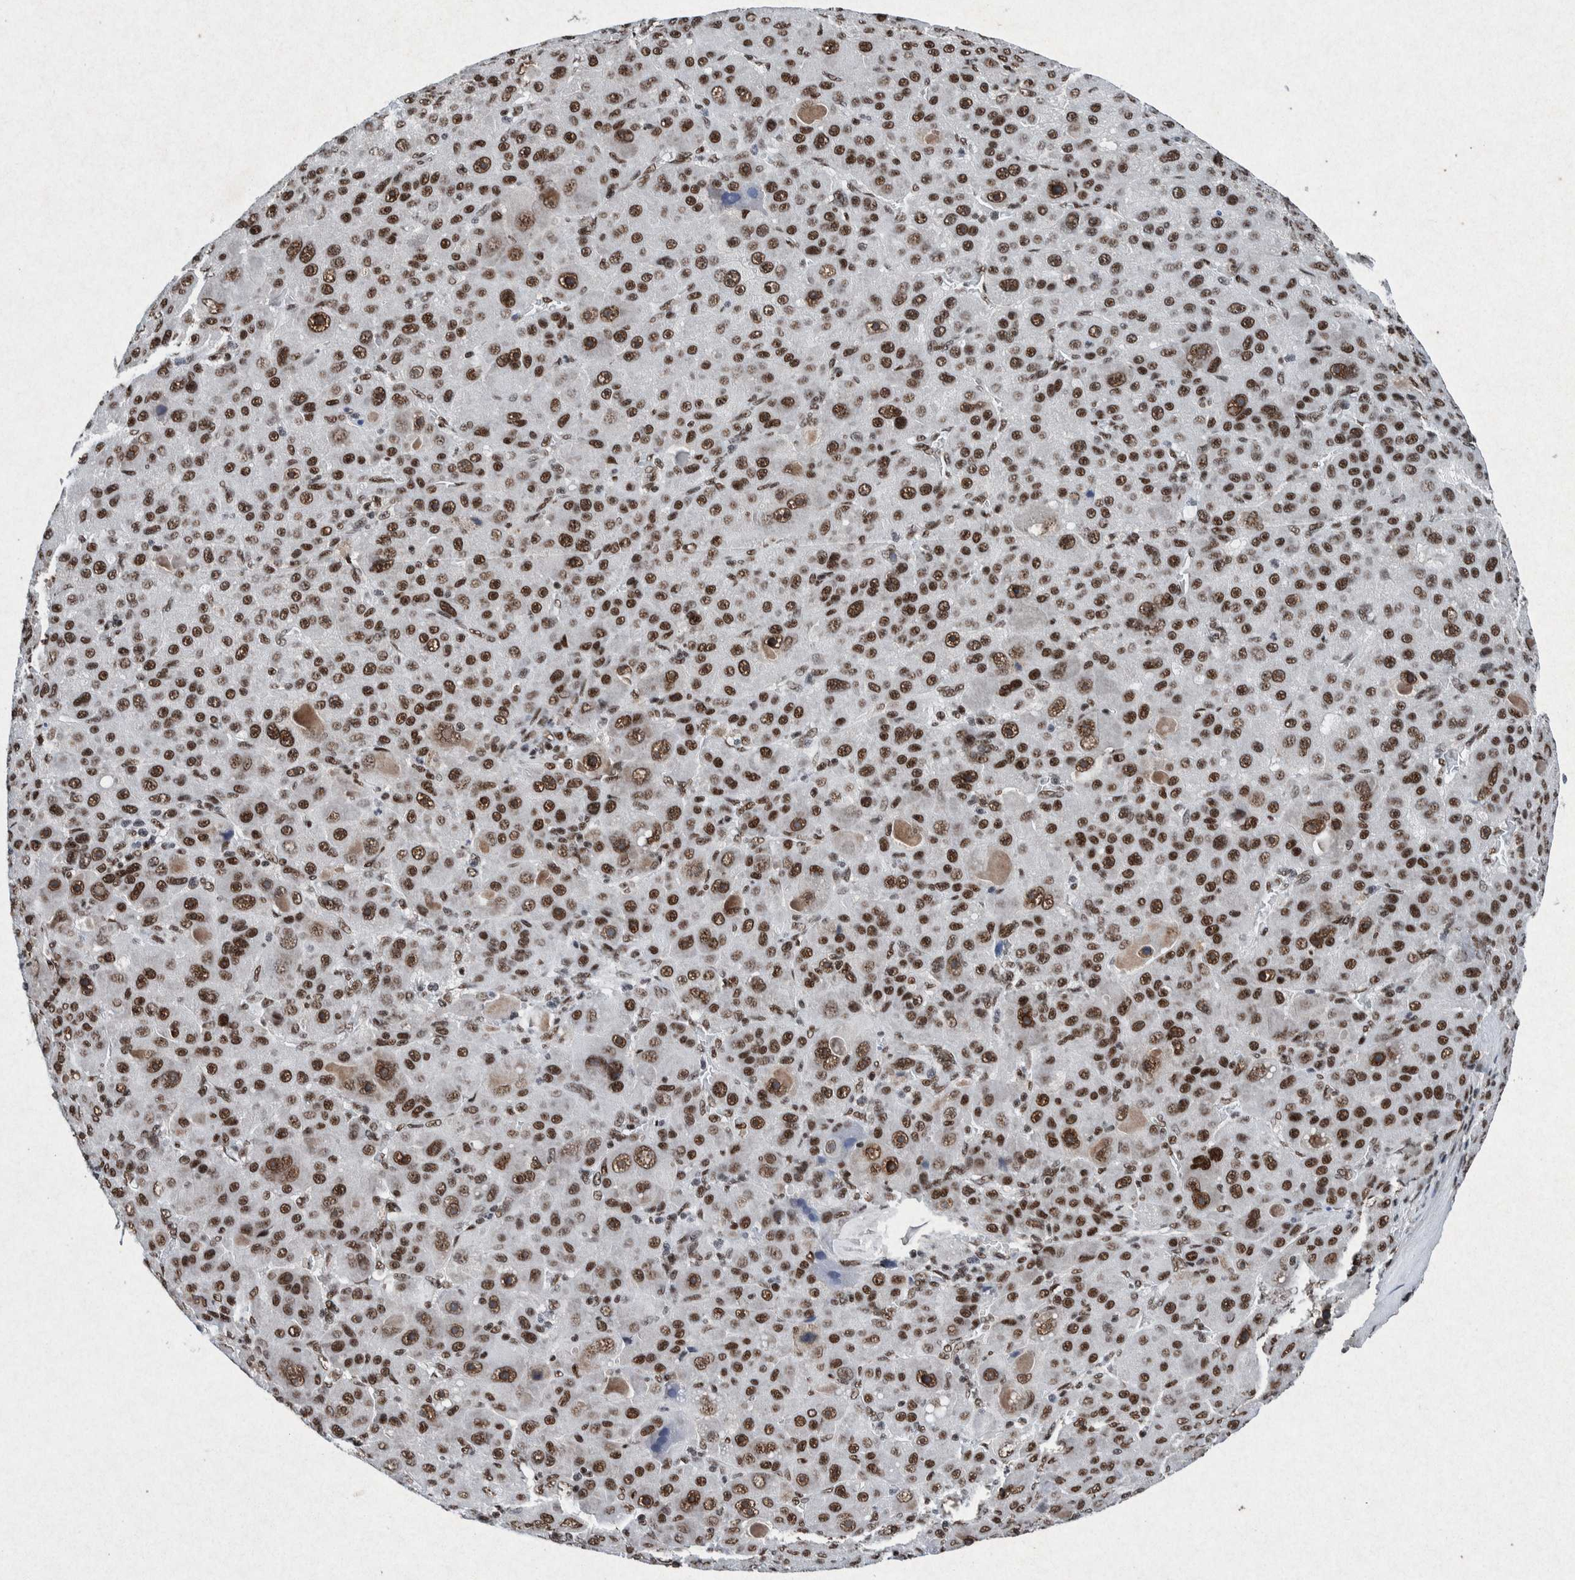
{"staining": {"intensity": "strong", "quantity": ">75%", "location": "nuclear"}, "tissue": "liver cancer", "cell_type": "Tumor cells", "image_type": "cancer", "snomed": [{"axis": "morphology", "description": "Carcinoma, Hepatocellular, NOS"}, {"axis": "topography", "description": "Liver"}], "caption": "An image of human liver cancer (hepatocellular carcinoma) stained for a protein reveals strong nuclear brown staining in tumor cells.", "gene": "TAF10", "patient": {"sex": "male", "age": 76}}